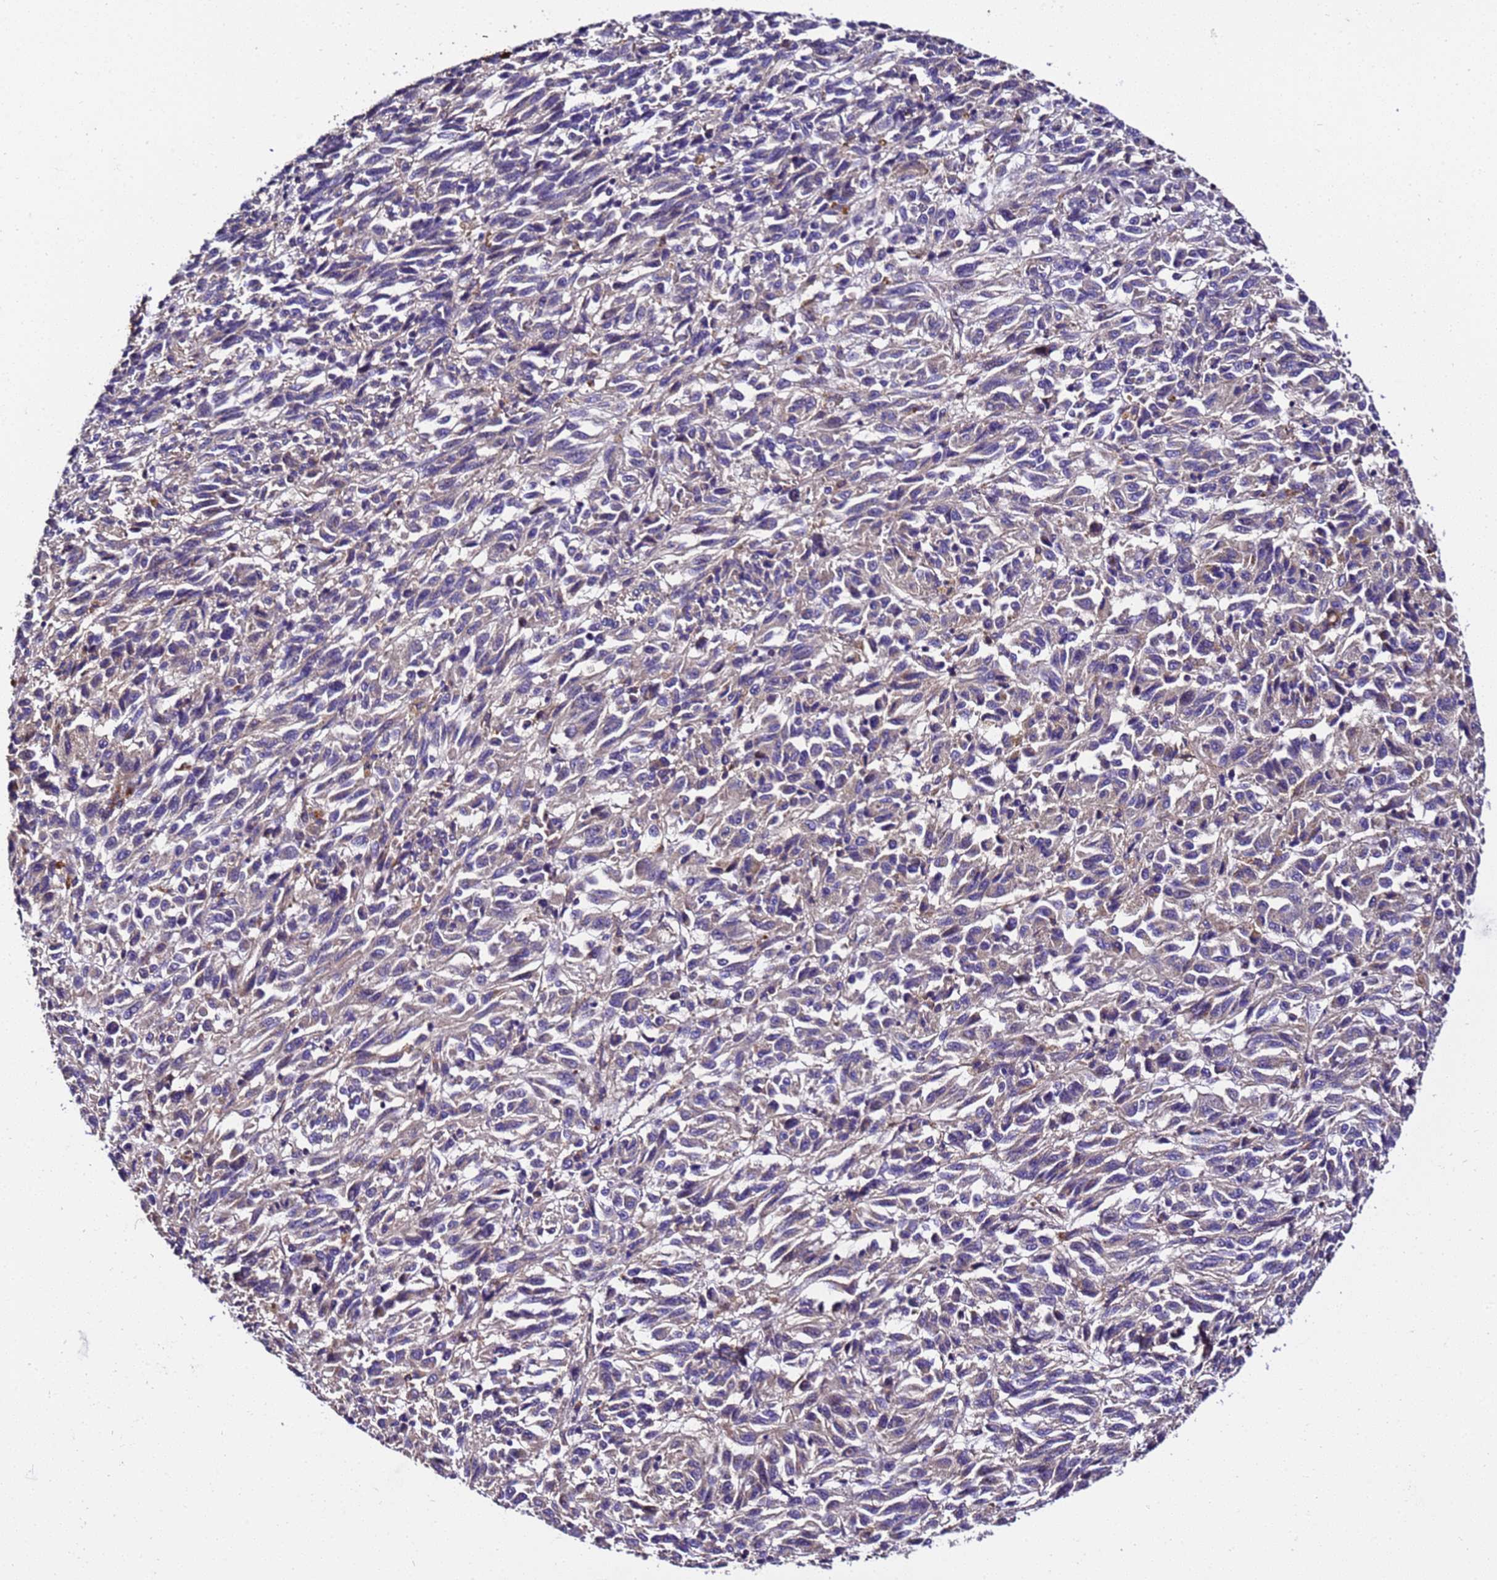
{"staining": {"intensity": "negative", "quantity": "none", "location": "none"}, "tissue": "melanoma", "cell_type": "Tumor cells", "image_type": "cancer", "snomed": [{"axis": "morphology", "description": "Malignant melanoma, Metastatic site"}, {"axis": "topography", "description": "Lung"}], "caption": "Immunohistochemistry (IHC) photomicrograph of neoplastic tissue: malignant melanoma (metastatic site) stained with DAB (3,3'-diaminobenzidine) exhibits no significant protein expression in tumor cells.", "gene": "ZNF417", "patient": {"sex": "male", "age": 64}}